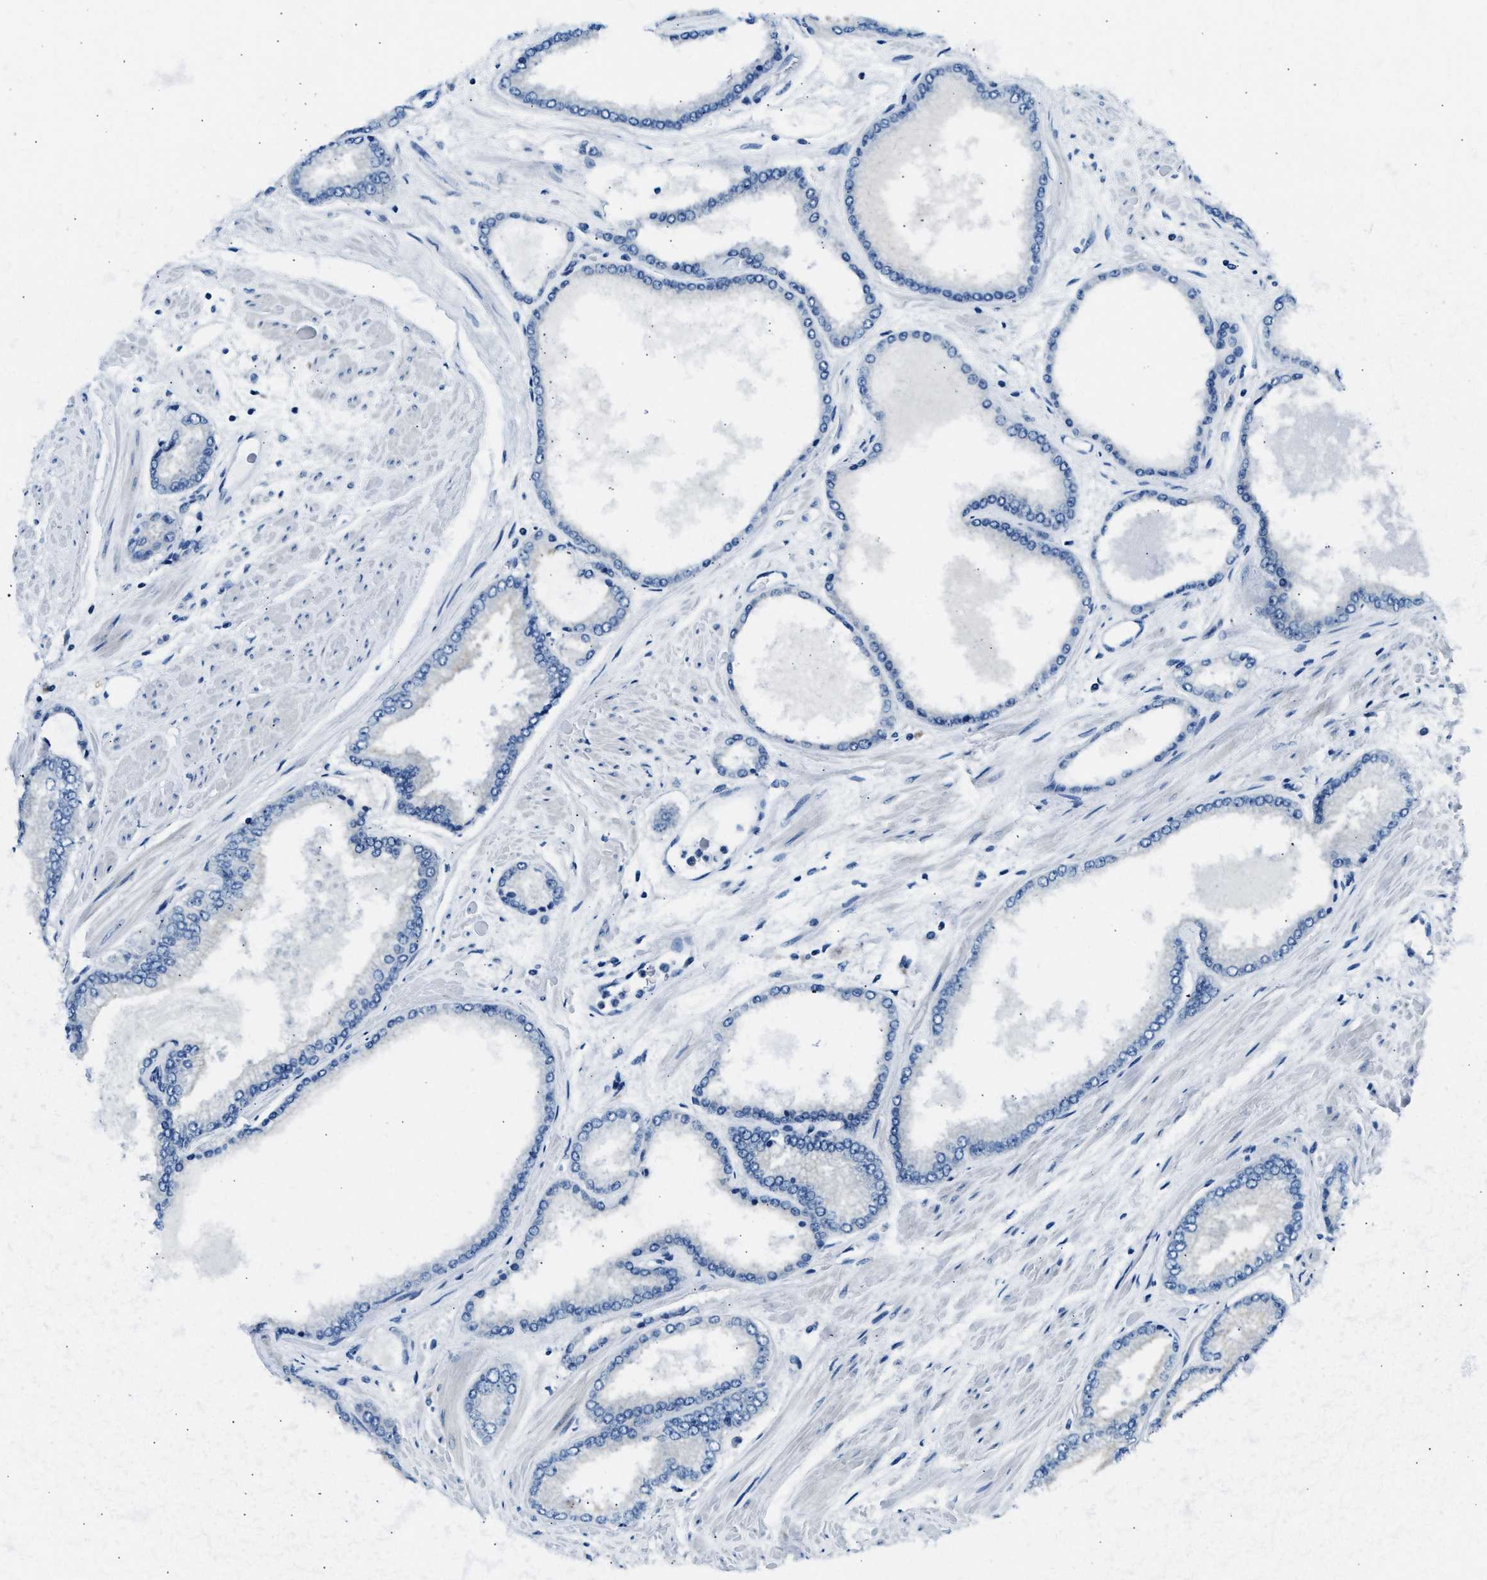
{"staining": {"intensity": "weak", "quantity": "<25%", "location": "cytoplasmic/membranous"}, "tissue": "prostate cancer", "cell_type": "Tumor cells", "image_type": "cancer", "snomed": [{"axis": "morphology", "description": "Adenocarcinoma, High grade"}, {"axis": "topography", "description": "Prostate"}], "caption": "Tumor cells show no significant positivity in prostate cancer.", "gene": "CLDN18", "patient": {"sex": "male", "age": 61}}